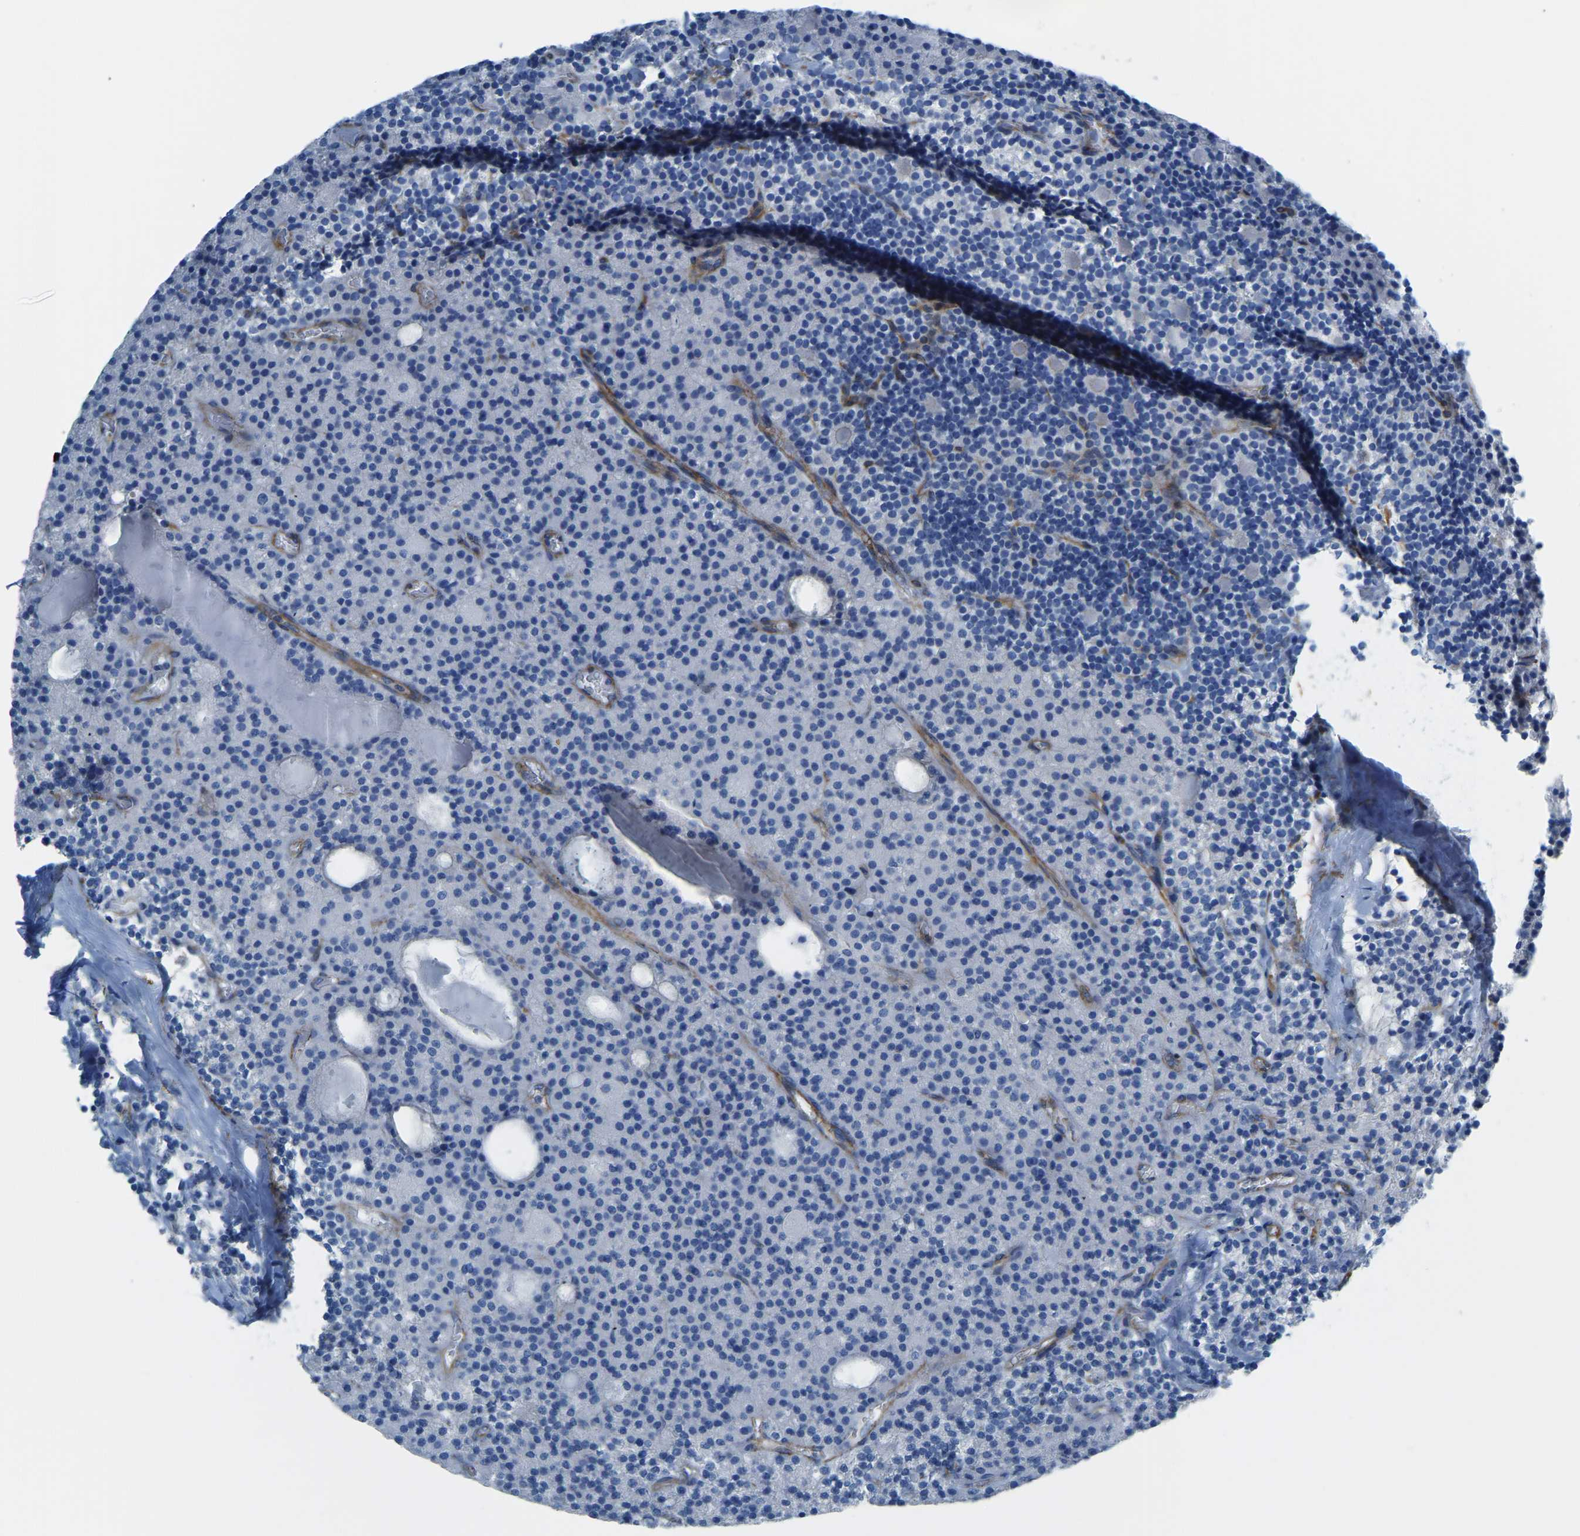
{"staining": {"intensity": "negative", "quantity": "none", "location": "none"}, "tissue": "parathyroid gland", "cell_type": "Glandular cells", "image_type": "normal", "snomed": [{"axis": "morphology", "description": "Normal tissue, NOS"}, {"axis": "morphology", "description": "Adenoma, NOS"}, {"axis": "topography", "description": "Parathyroid gland"}], "caption": "Protein analysis of unremarkable parathyroid gland reveals no significant expression in glandular cells. (DAB immunohistochemistry (IHC) visualized using brightfield microscopy, high magnification).", "gene": "MYL3", "patient": {"sex": "male", "age": 75}}